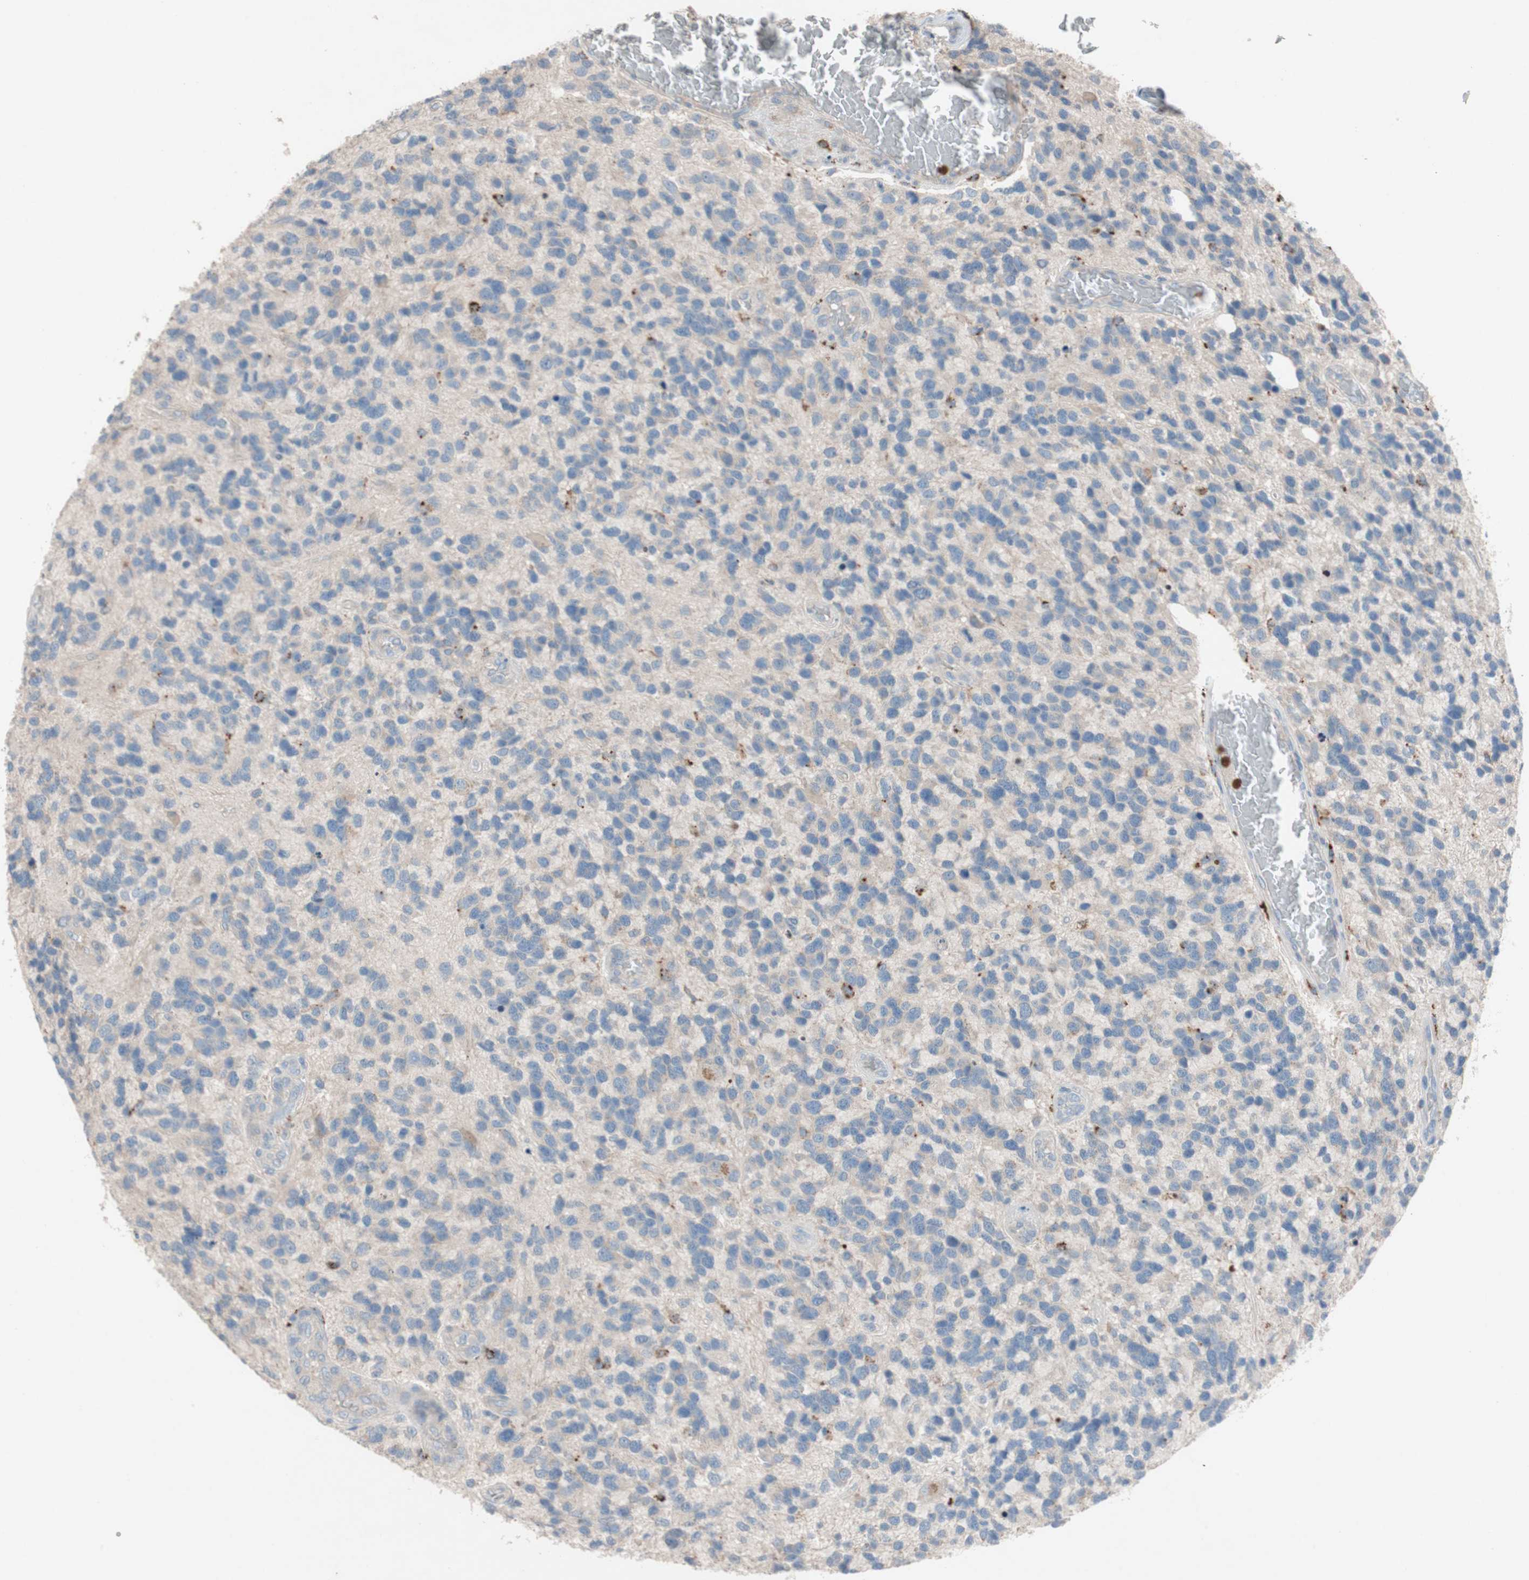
{"staining": {"intensity": "weak", "quantity": "<25%", "location": "cytoplasmic/membranous"}, "tissue": "glioma", "cell_type": "Tumor cells", "image_type": "cancer", "snomed": [{"axis": "morphology", "description": "Glioma, malignant, High grade"}, {"axis": "topography", "description": "Brain"}], "caption": "High magnification brightfield microscopy of glioma stained with DAB (brown) and counterstained with hematoxylin (blue): tumor cells show no significant staining.", "gene": "CLEC4D", "patient": {"sex": "female", "age": 58}}